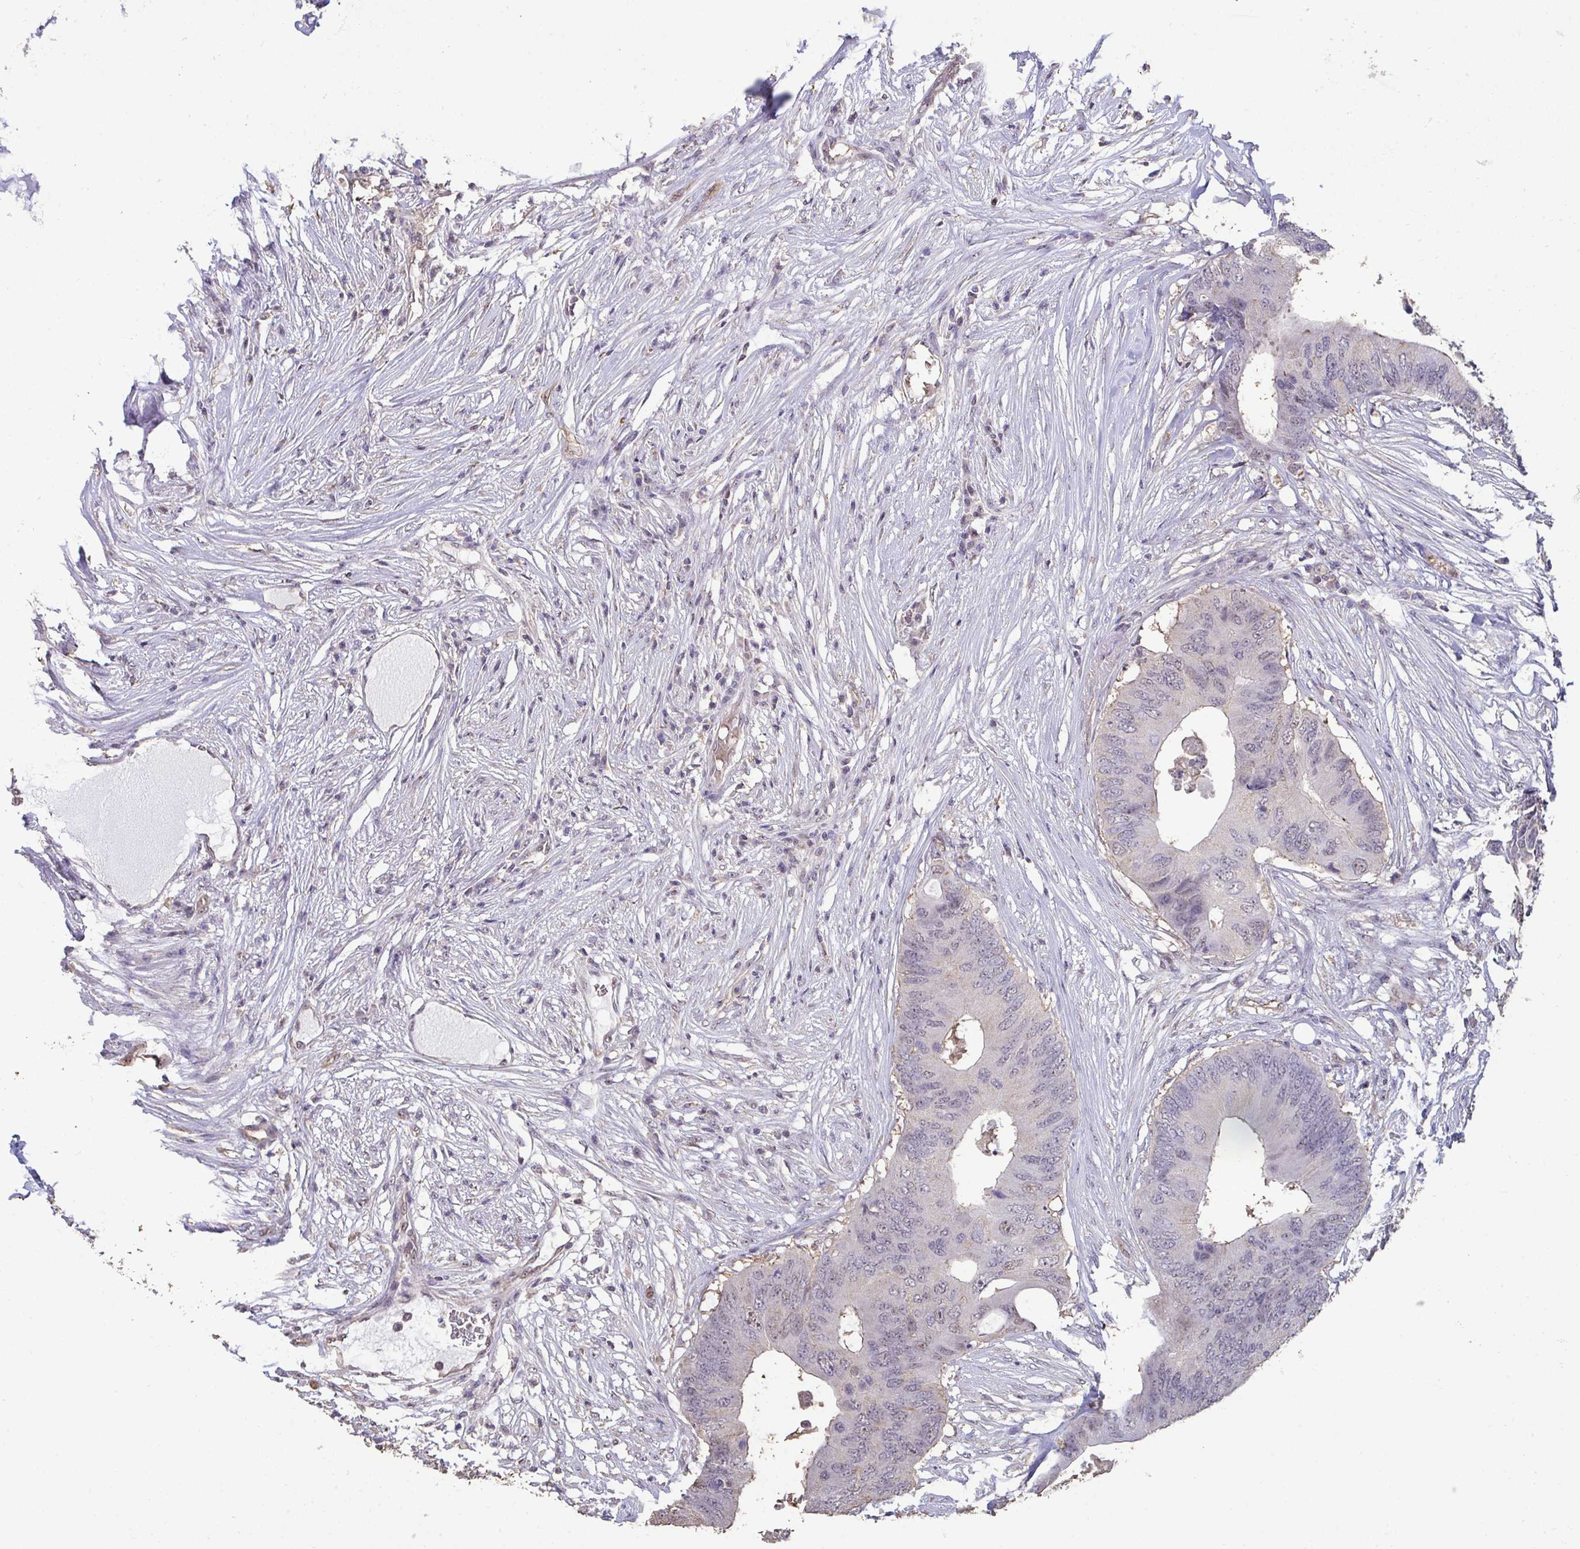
{"staining": {"intensity": "negative", "quantity": "none", "location": "none"}, "tissue": "colorectal cancer", "cell_type": "Tumor cells", "image_type": "cancer", "snomed": [{"axis": "morphology", "description": "Adenocarcinoma, NOS"}, {"axis": "topography", "description": "Colon"}], "caption": "Immunohistochemical staining of human colorectal cancer shows no significant expression in tumor cells.", "gene": "SENP3", "patient": {"sex": "male", "age": 71}}